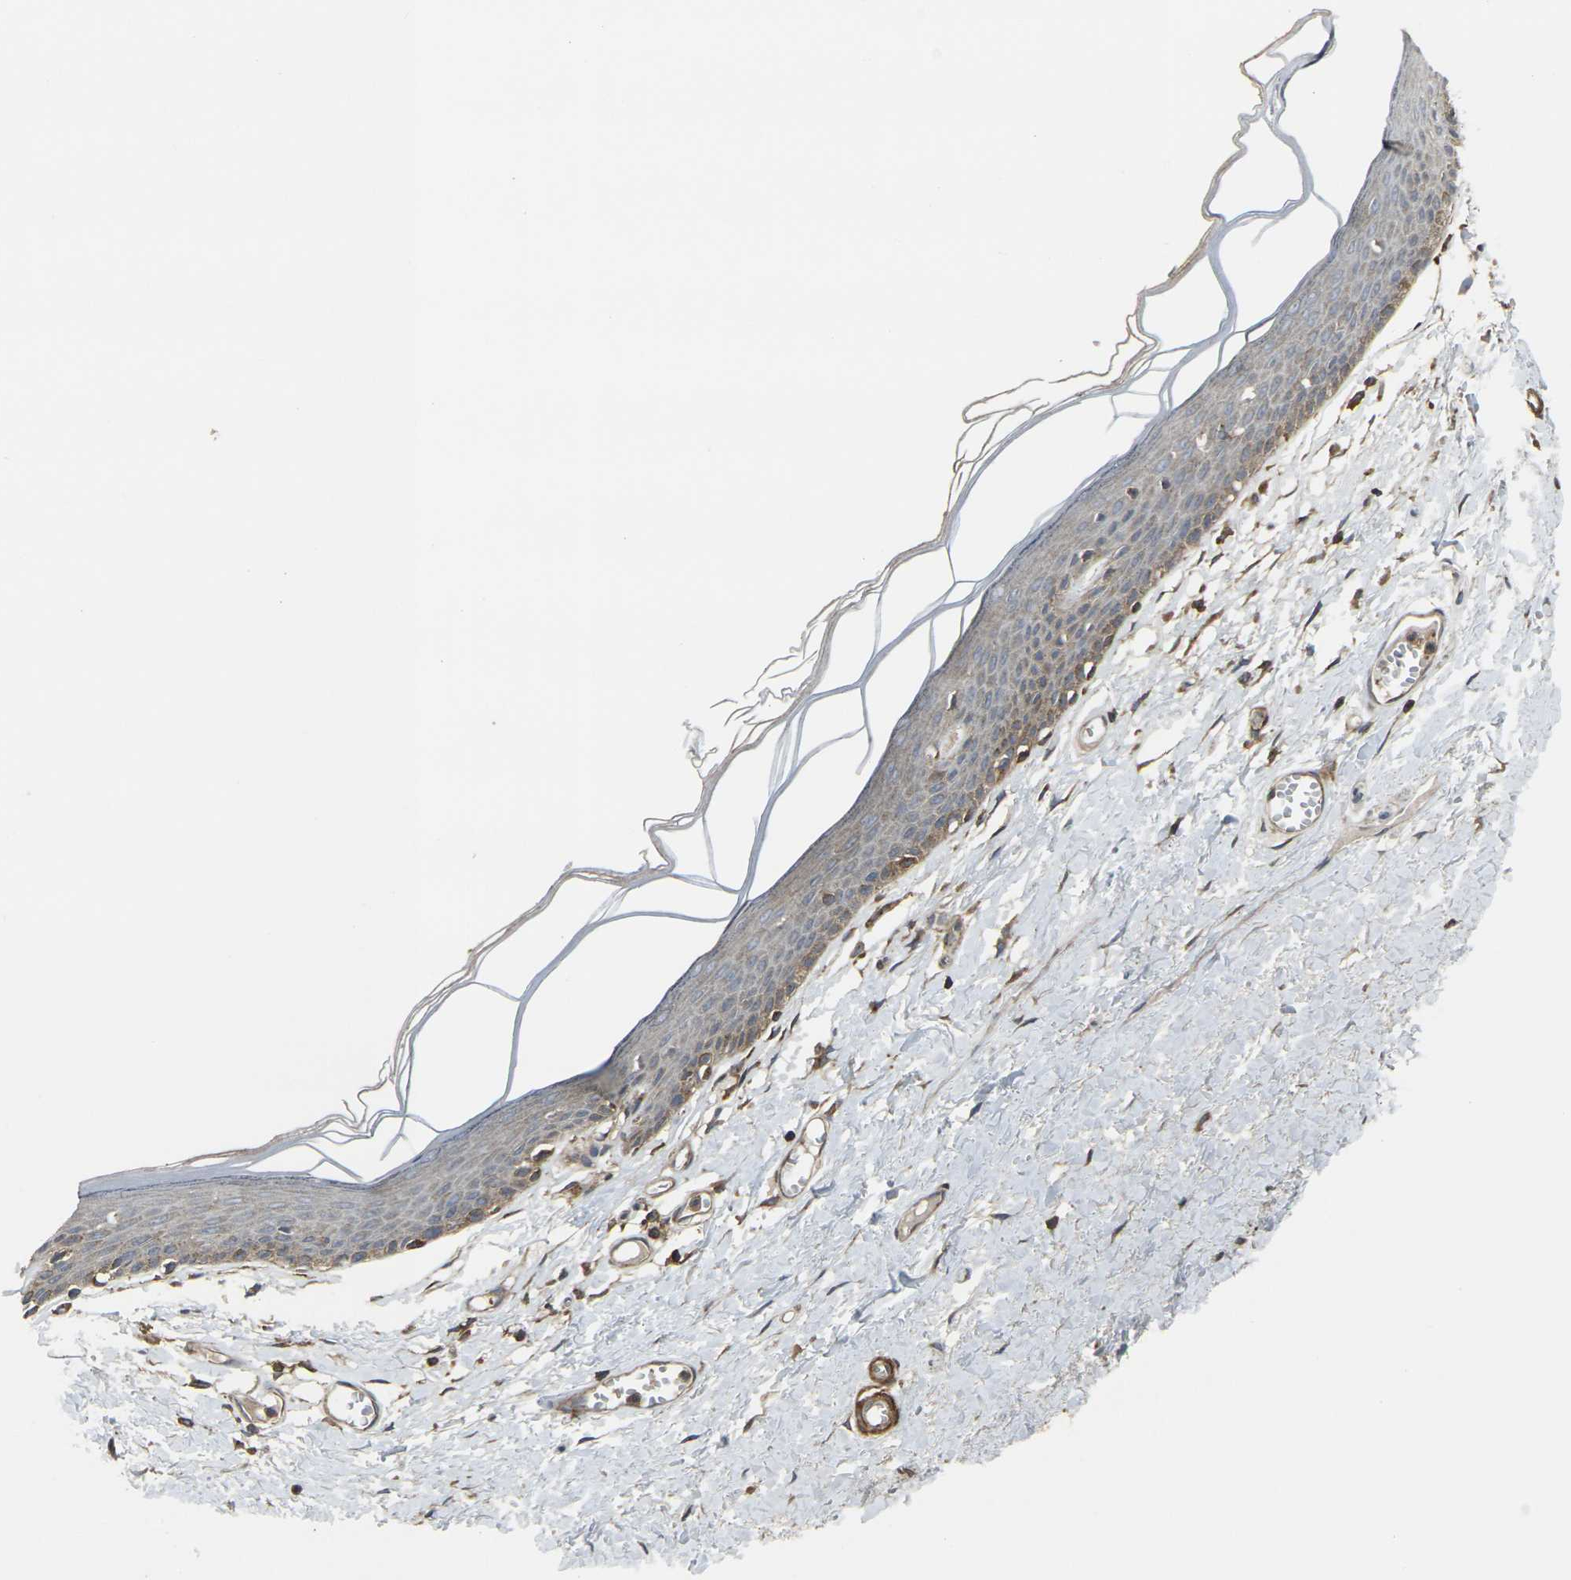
{"staining": {"intensity": "weak", "quantity": "<25%", "location": "cytoplasmic/membranous"}, "tissue": "skin", "cell_type": "Epidermal cells", "image_type": "normal", "snomed": [{"axis": "morphology", "description": "Normal tissue, NOS"}, {"axis": "topography", "description": "Vulva"}], "caption": "Immunohistochemistry of normal human skin shows no expression in epidermal cells. (Immunohistochemistry (ihc), brightfield microscopy, high magnification).", "gene": "PRKACB", "patient": {"sex": "female", "age": 54}}